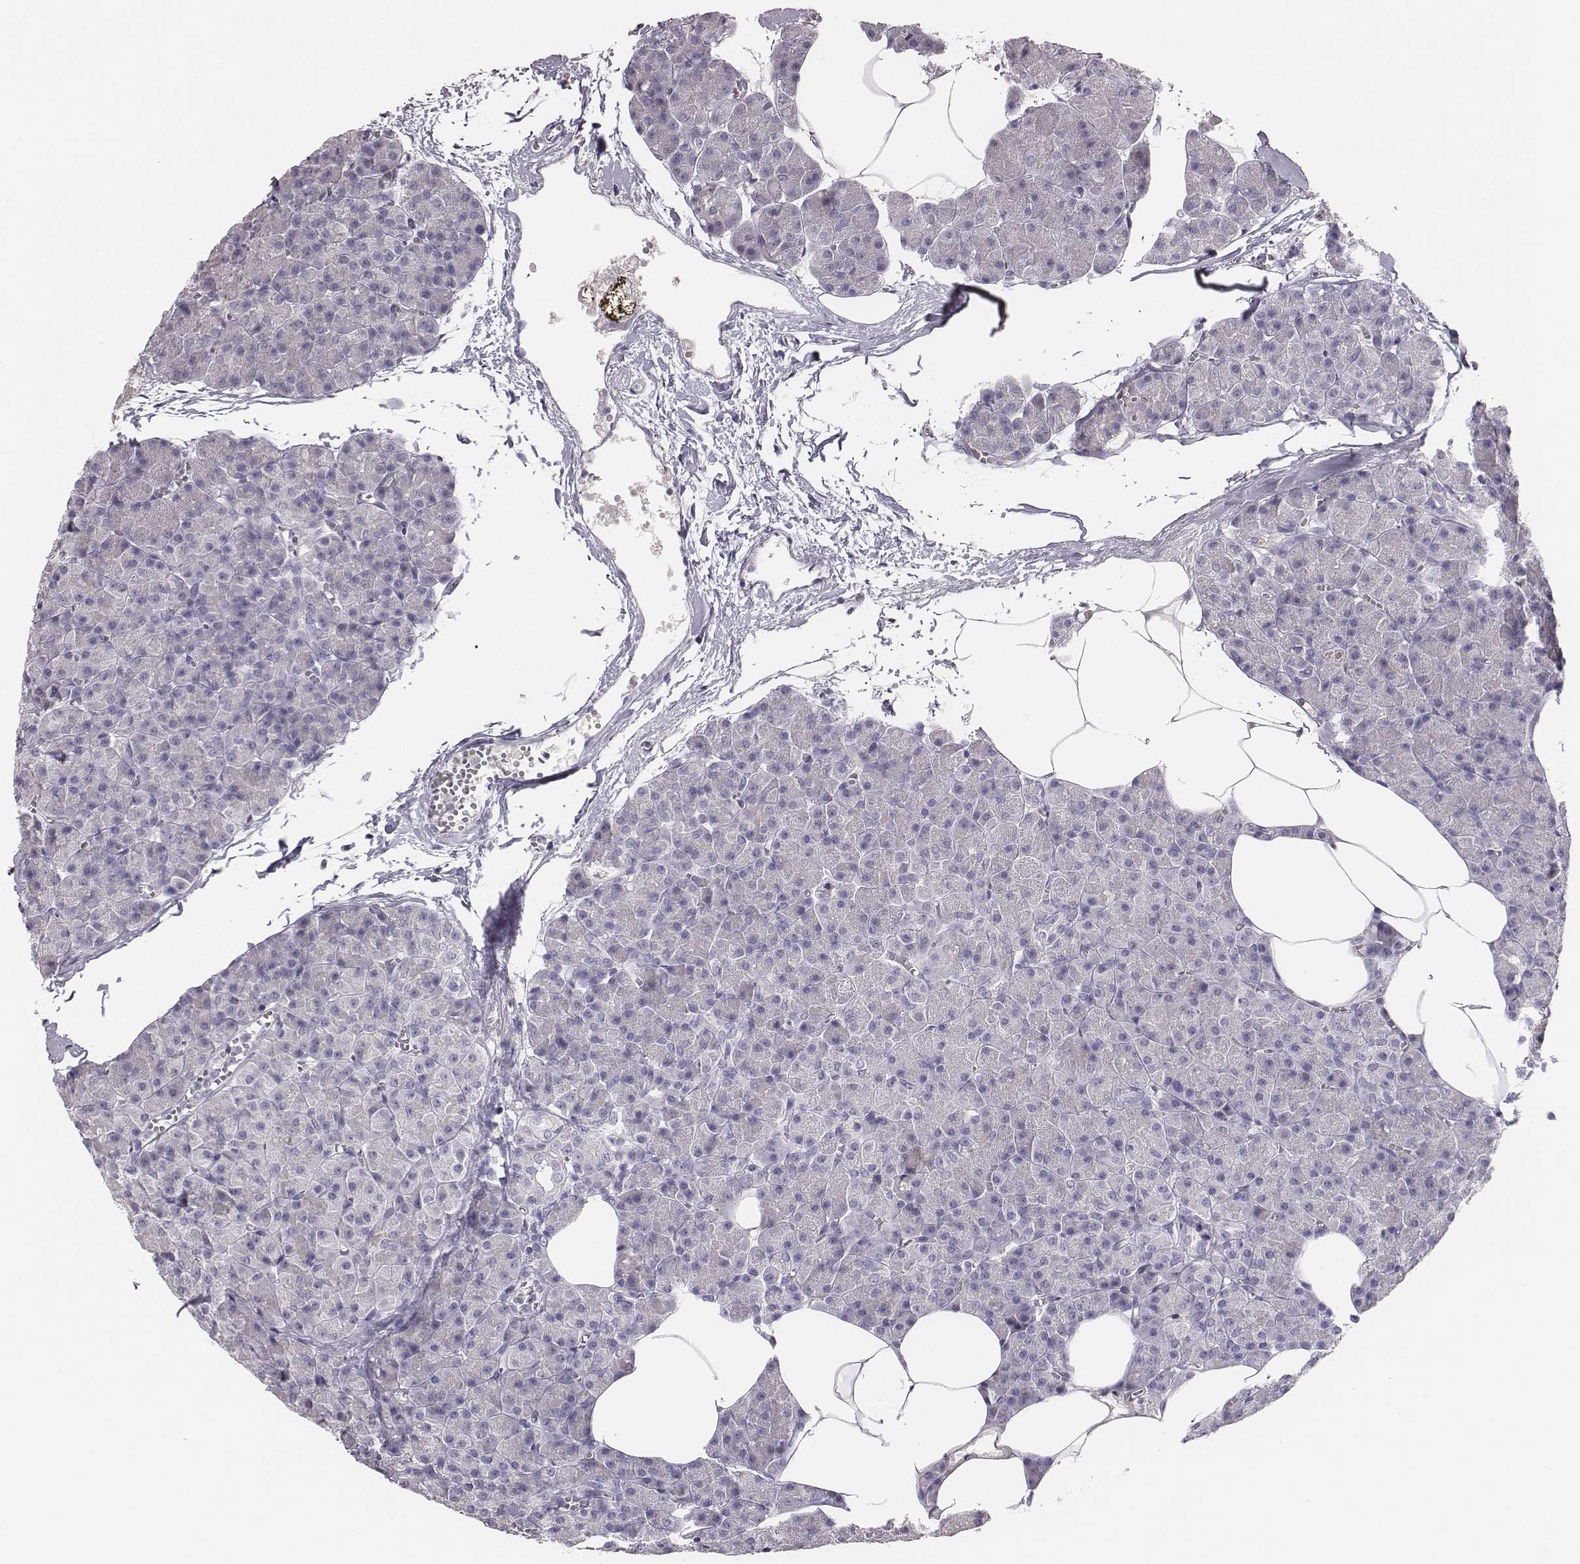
{"staining": {"intensity": "negative", "quantity": "none", "location": "none"}, "tissue": "pancreas", "cell_type": "Exocrine glandular cells", "image_type": "normal", "snomed": [{"axis": "morphology", "description": "Normal tissue, NOS"}, {"axis": "topography", "description": "Pancreas"}], "caption": "Immunohistochemistry histopathology image of normal human pancreas stained for a protein (brown), which reveals no staining in exocrine glandular cells.", "gene": "MYH6", "patient": {"sex": "female", "age": 45}}